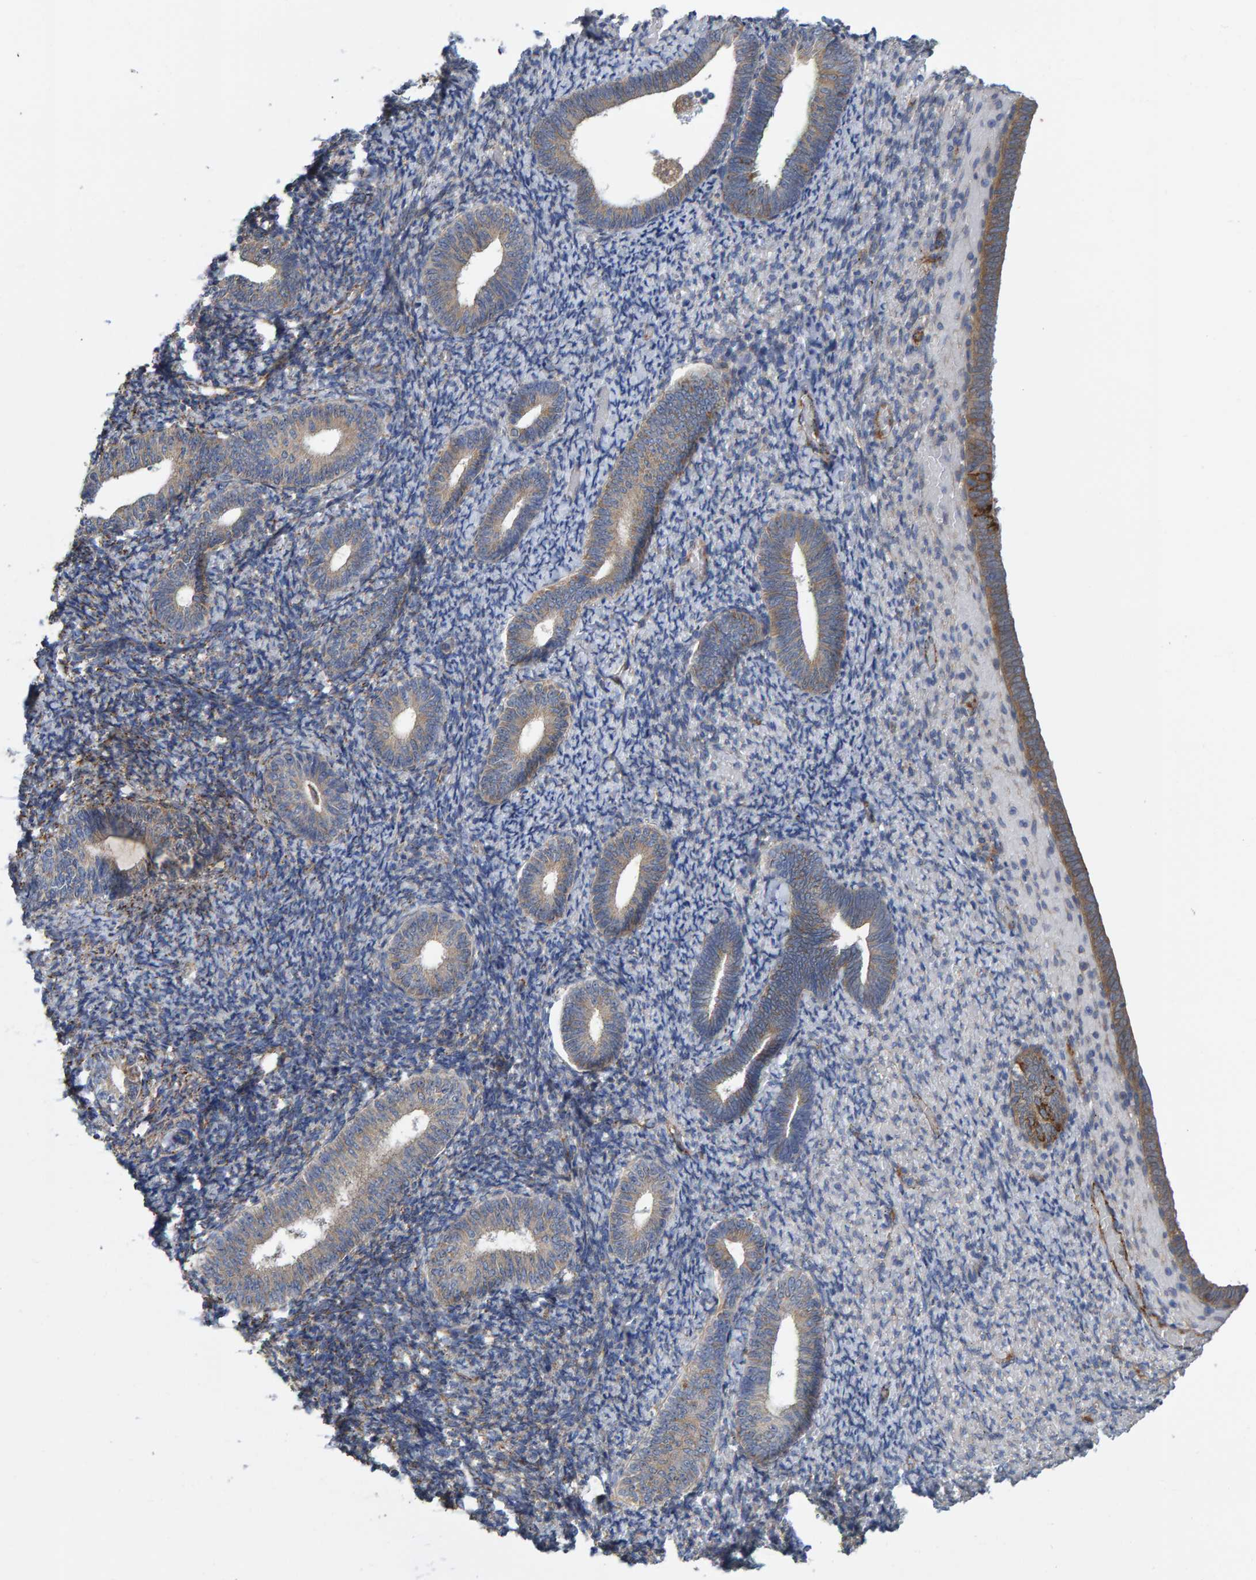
{"staining": {"intensity": "weak", "quantity": "25%-75%", "location": "cytoplasmic/membranous"}, "tissue": "endometrium", "cell_type": "Cells in endometrial stroma", "image_type": "normal", "snomed": [{"axis": "morphology", "description": "Normal tissue, NOS"}, {"axis": "topography", "description": "Endometrium"}], "caption": "Benign endometrium shows weak cytoplasmic/membranous positivity in approximately 25%-75% of cells in endometrial stroma, visualized by immunohistochemistry. Nuclei are stained in blue.", "gene": "LRSAM1", "patient": {"sex": "female", "age": 66}}